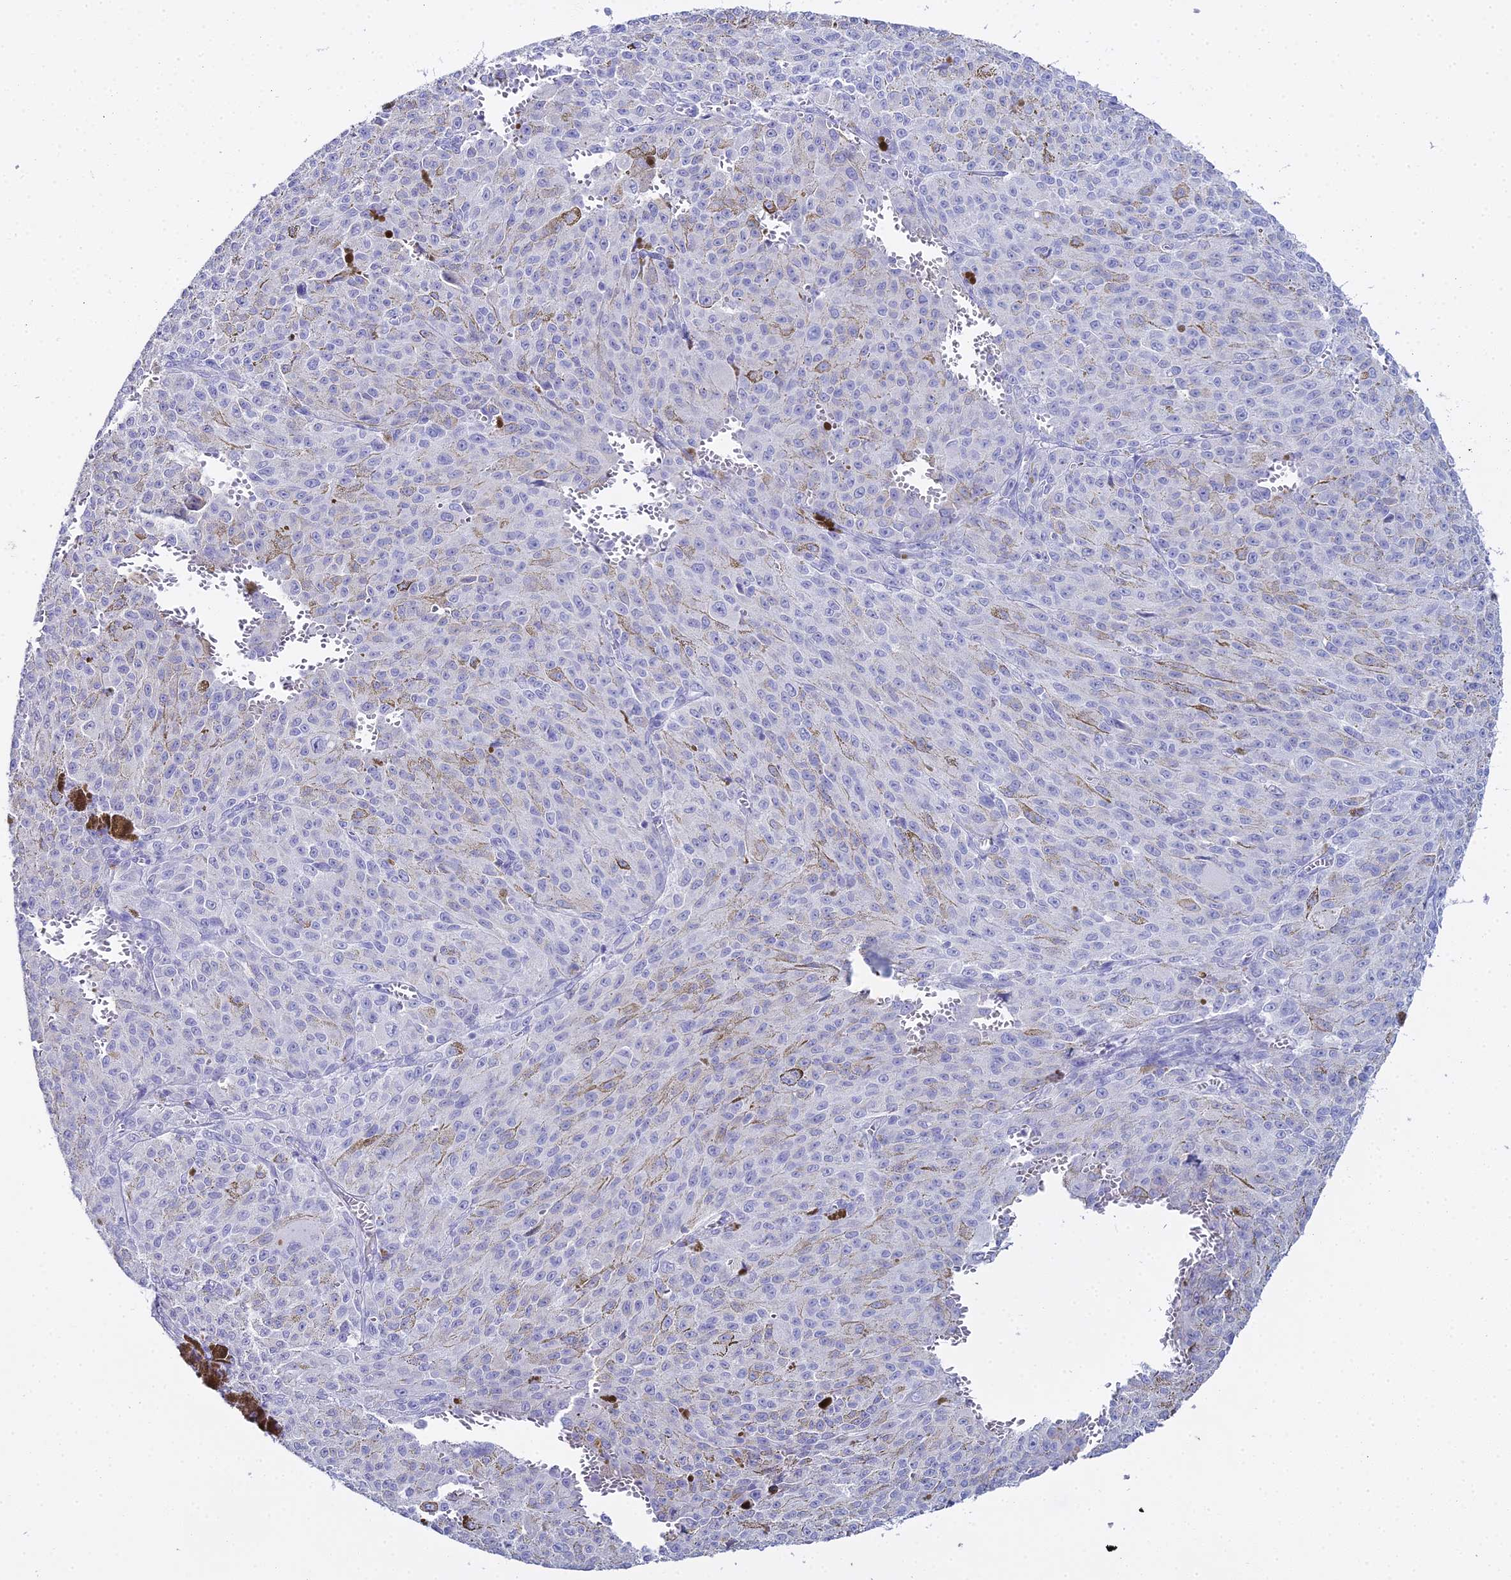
{"staining": {"intensity": "negative", "quantity": "none", "location": "none"}, "tissue": "melanoma", "cell_type": "Tumor cells", "image_type": "cancer", "snomed": [{"axis": "morphology", "description": "Malignant melanoma, NOS"}, {"axis": "topography", "description": "Skin"}], "caption": "A micrograph of human malignant melanoma is negative for staining in tumor cells. (DAB immunohistochemistry (IHC), high magnification).", "gene": "S100A7", "patient": {"sex": "female", "age": 52}}